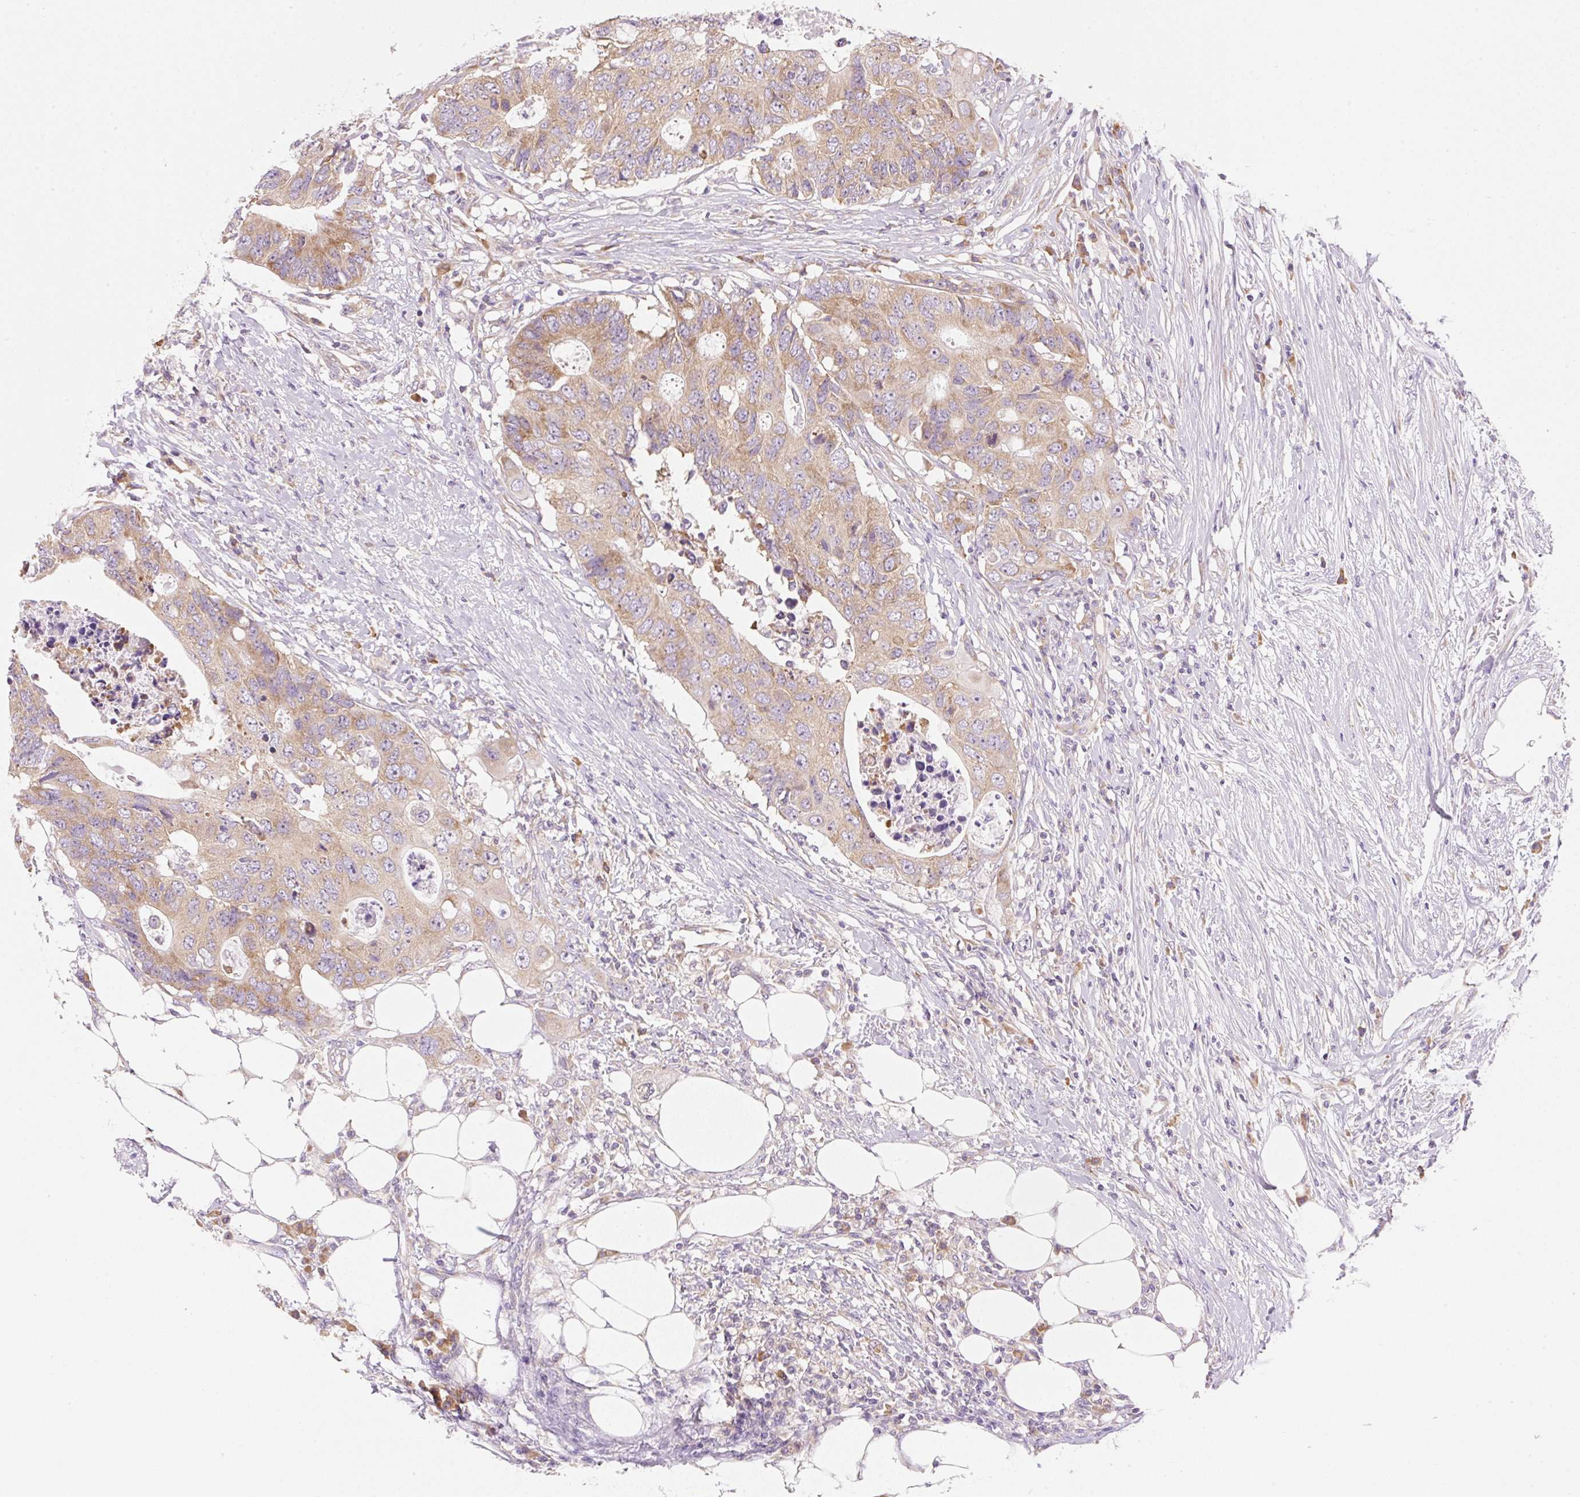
{"staining": {"intensity": "weak", "quantity": ">75%", "location": "cytoplasmic/membranous"}, "tissue": "colorectal cancer", "cell_type": "Tumor cells", "image_type": "cancer", "snomed": [{"axis": "morphology", "description": "Adenocarcinoma, NOS"}, {"axis": "topography", "description": "Colon"}], "caption": "Immunohistochemistry of colorectal cancer (adenocarcinoma) displays low levels of weak cytoplasmic/membranous staining in about >75% of tumor cells.", "gene": "RPL18A", "patient": {"sex": "male", "age": 71}}